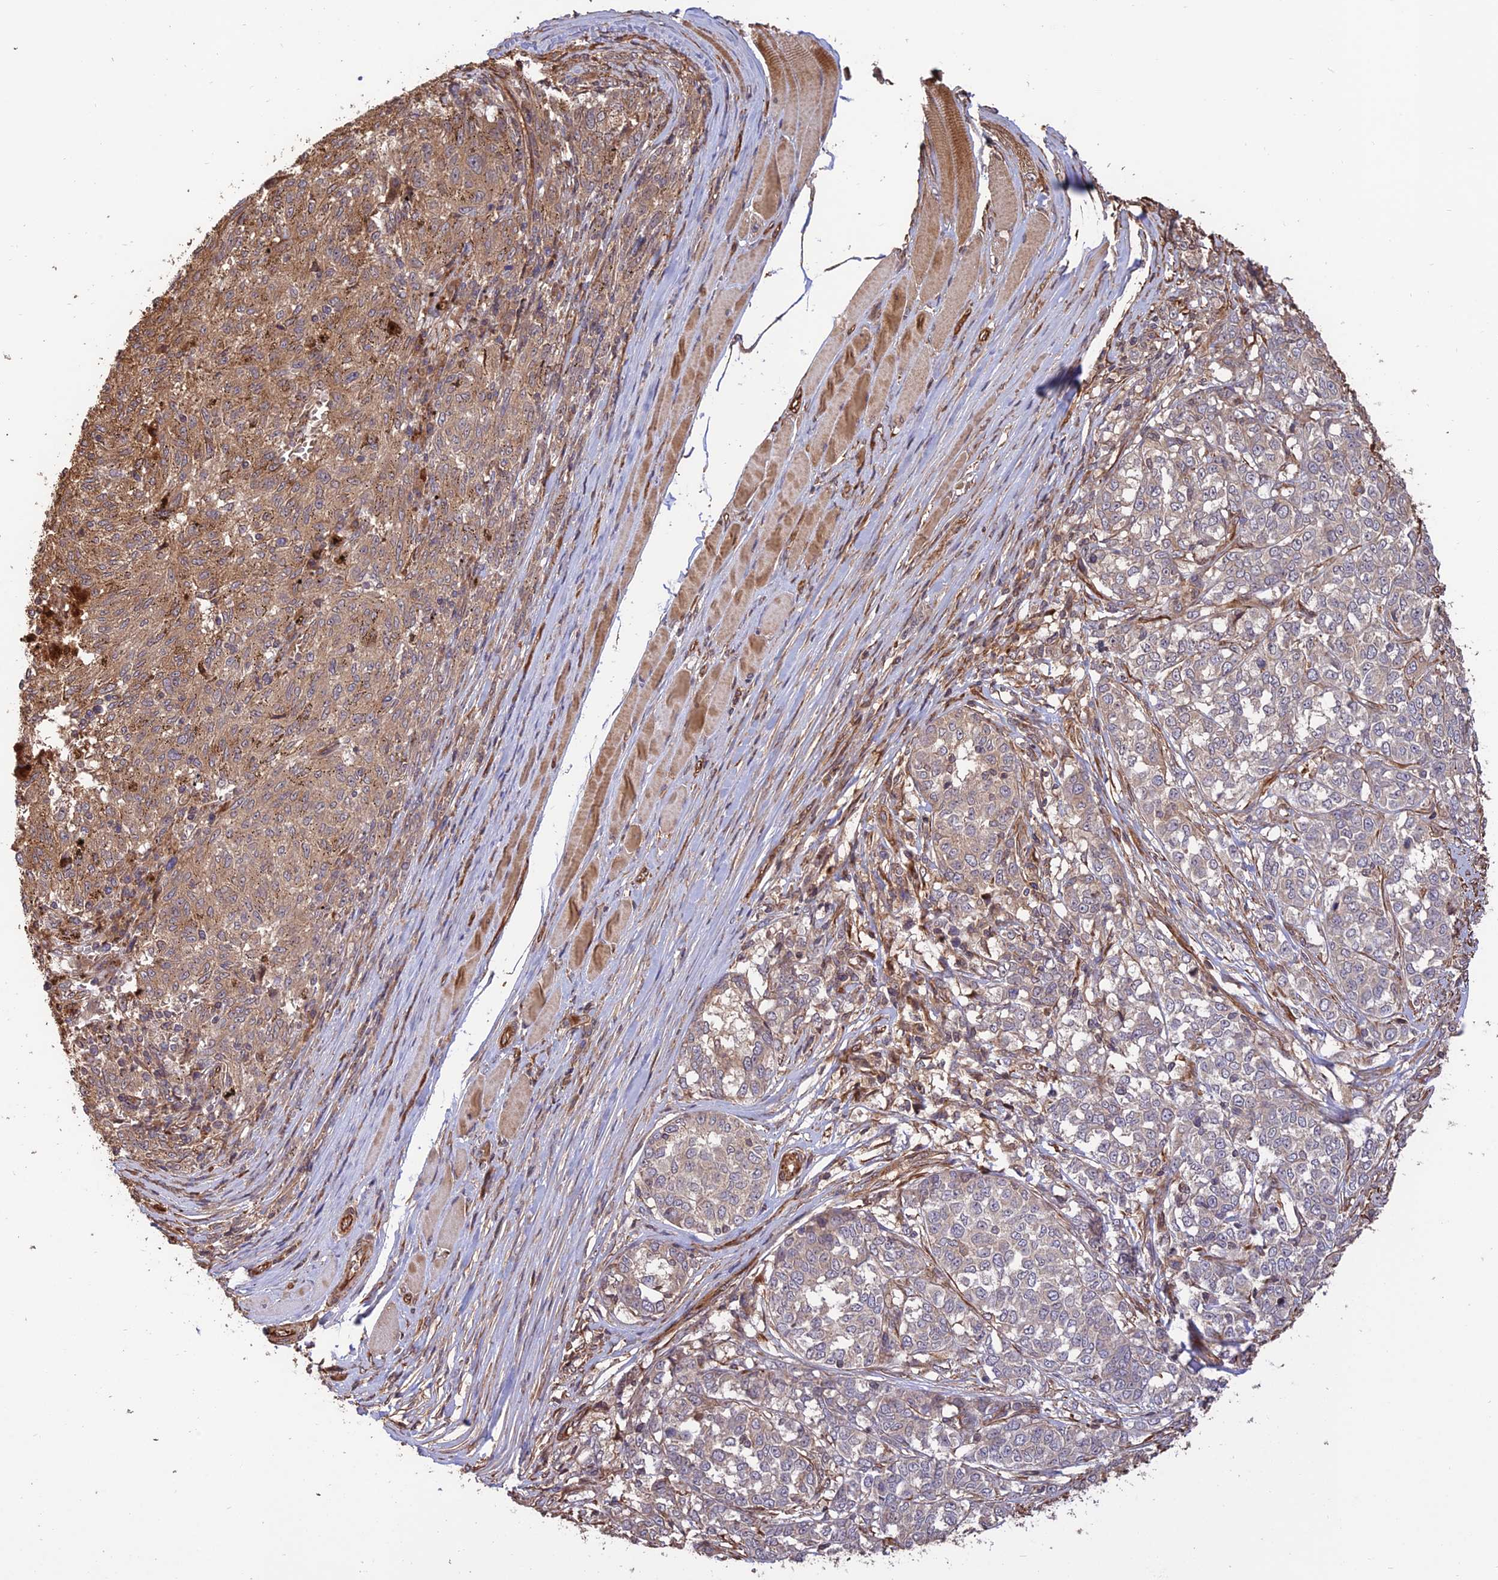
{"staining": {"intensity": "moderate", "quantity": "25%-75%", "location": "cytoplasmic/membranous"}, "tissue": "melanoma", "cell_type": "Tumor cells", "image_type": "cancer", "snomed": [{"axis": "morphology", "description": "Malignant melanoma, NOS"}, {"axis": "topography", "description": "Skin"}], "caption": "Immunohistochemical staining of human melanoma shows medium levels of moderate cytoplasmic/membranous protein positivity in about 25%-75% of tumor cells. (DAB (3,3'-diaminobenzidine) IHC with brightfield microscopy, high magnification).", "gene": "CREBL2", "patient": {"sex": "female", "age": 72}}